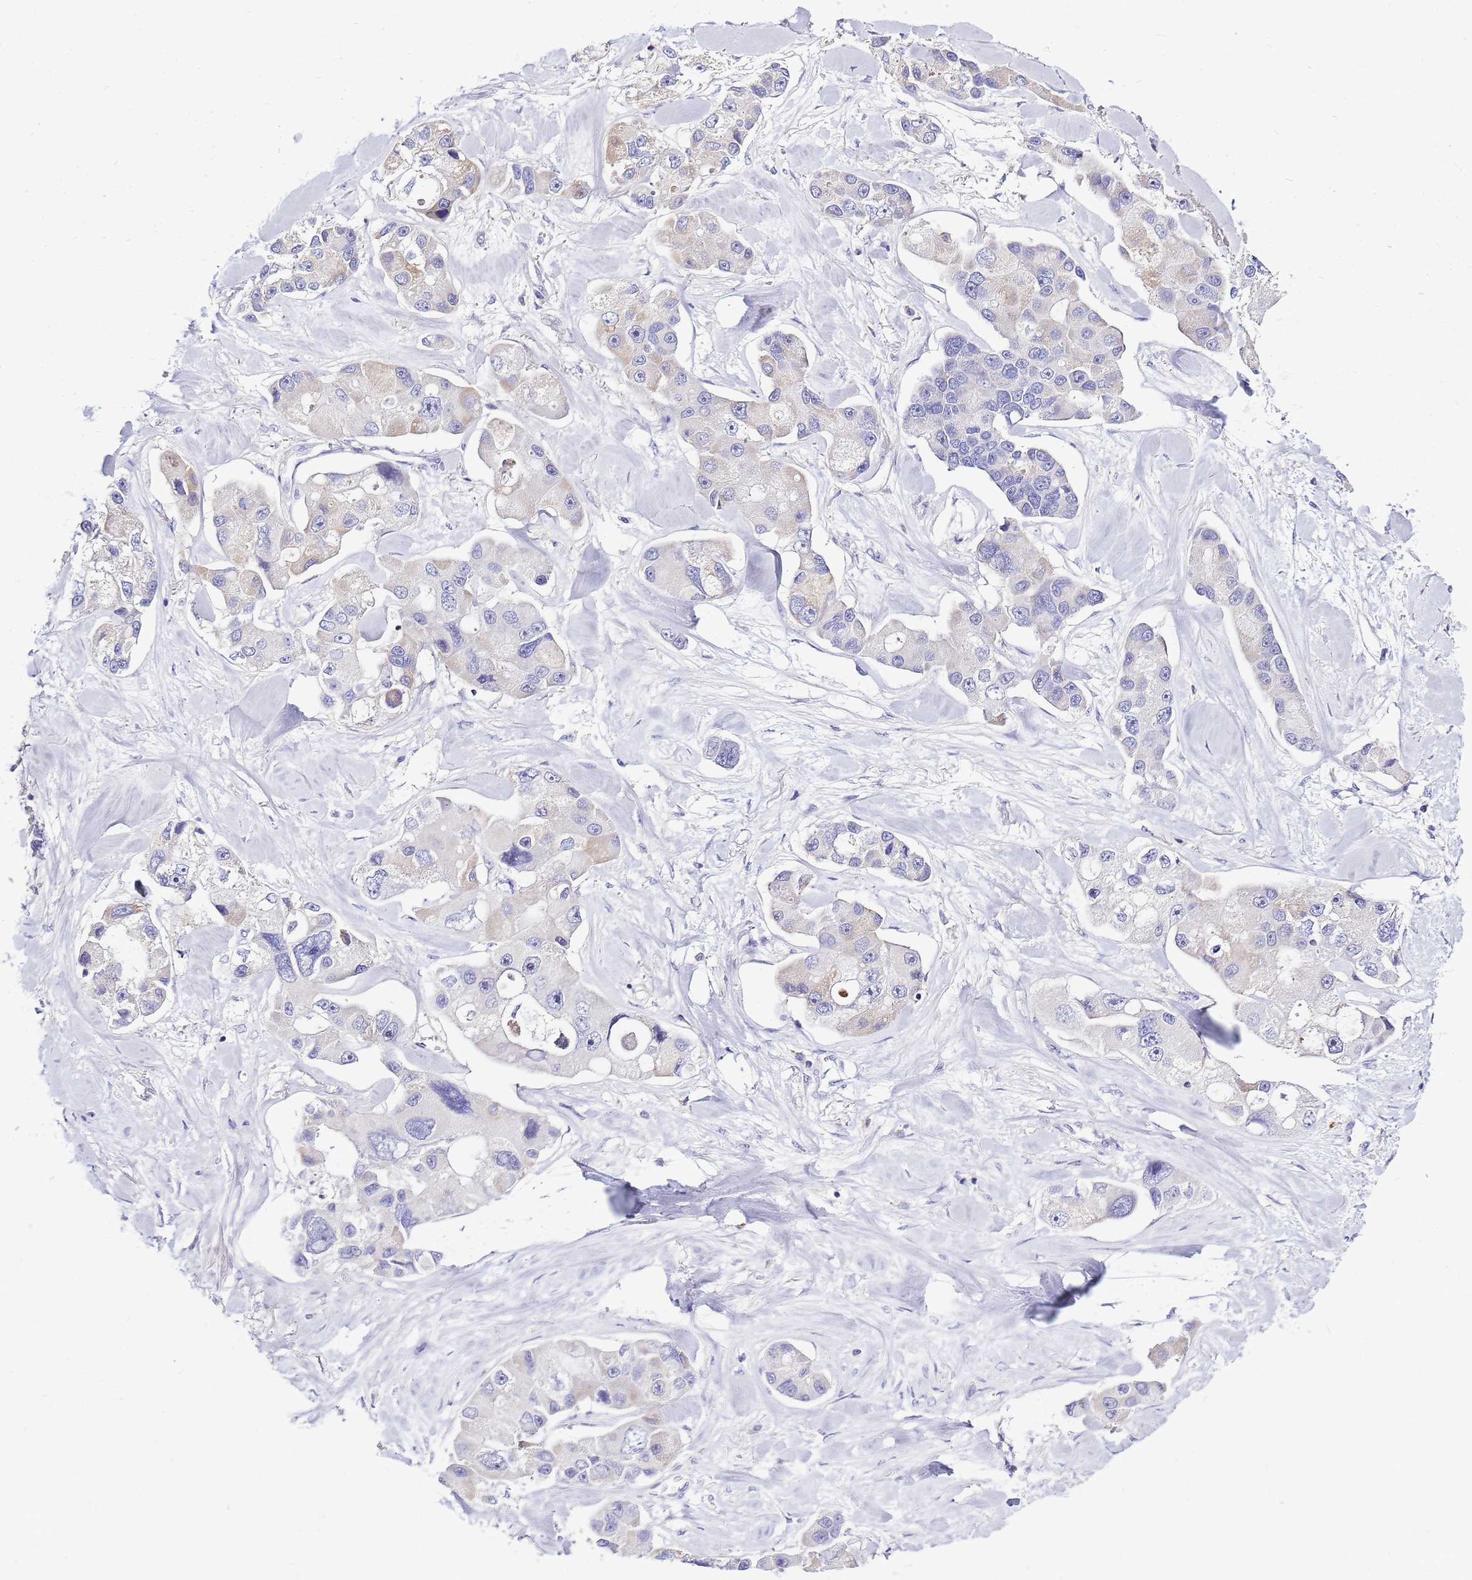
{"staining": {"intensity": "negative", "quantity": "none", "location": "none"}, "tissue": "lung cancer", "cell_type": "Tumor cells", "image_type": "cancer", "snomed": [{"axis": "morphology", "description": "Adenocarcinoma, NOS"}, {"axis": "topography", "description": "Lung"}], "caption": "Adenocarcinoma (lung) was stained to show a protein in brown. There is no significant positivity in tumor cells.", "gene": "IGF1R", "patient": {"sex": "female", "age": 54}}